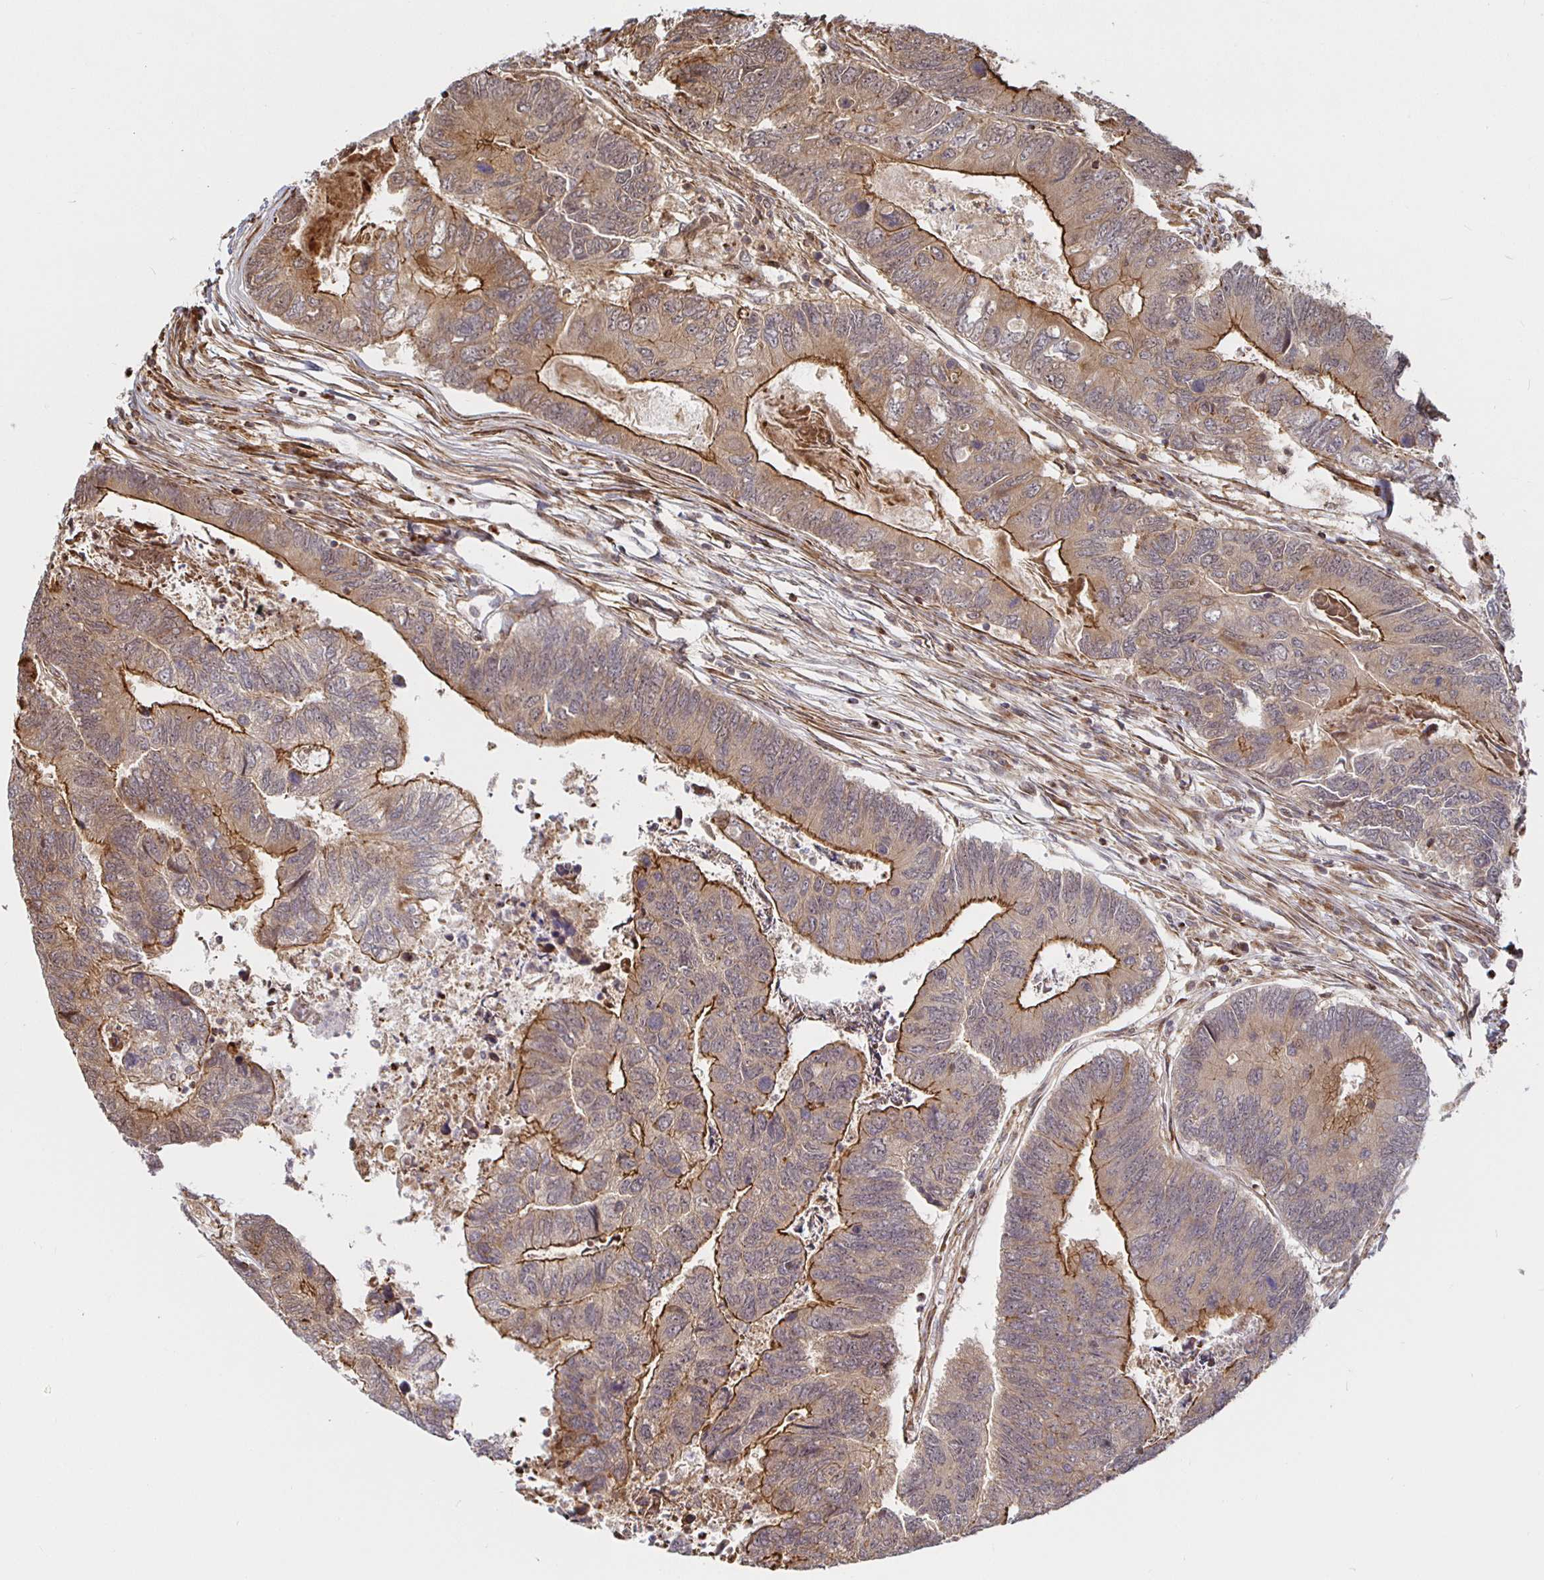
{"staining": {"intensity": "strong", "quantity": "25%-75%", "location": "cytoplasmic/membranous"}, "tissue": "colorectal cancer", "cell_type": "Tumor cells", "image_type": "cancer", "snomed": [{"axis": "morphology", "description": "Adenocarcinoma, NOS"}, {"axis": "topography", "description": "Colon"}], "caption": "Tumor cells display strong cytoplasmic/membranous expression in approximately 25%-75% of cells in adenocarcinoma (colorectal).", "gene": "STRAP", "patient": {"sex": "female", "age": 67}}